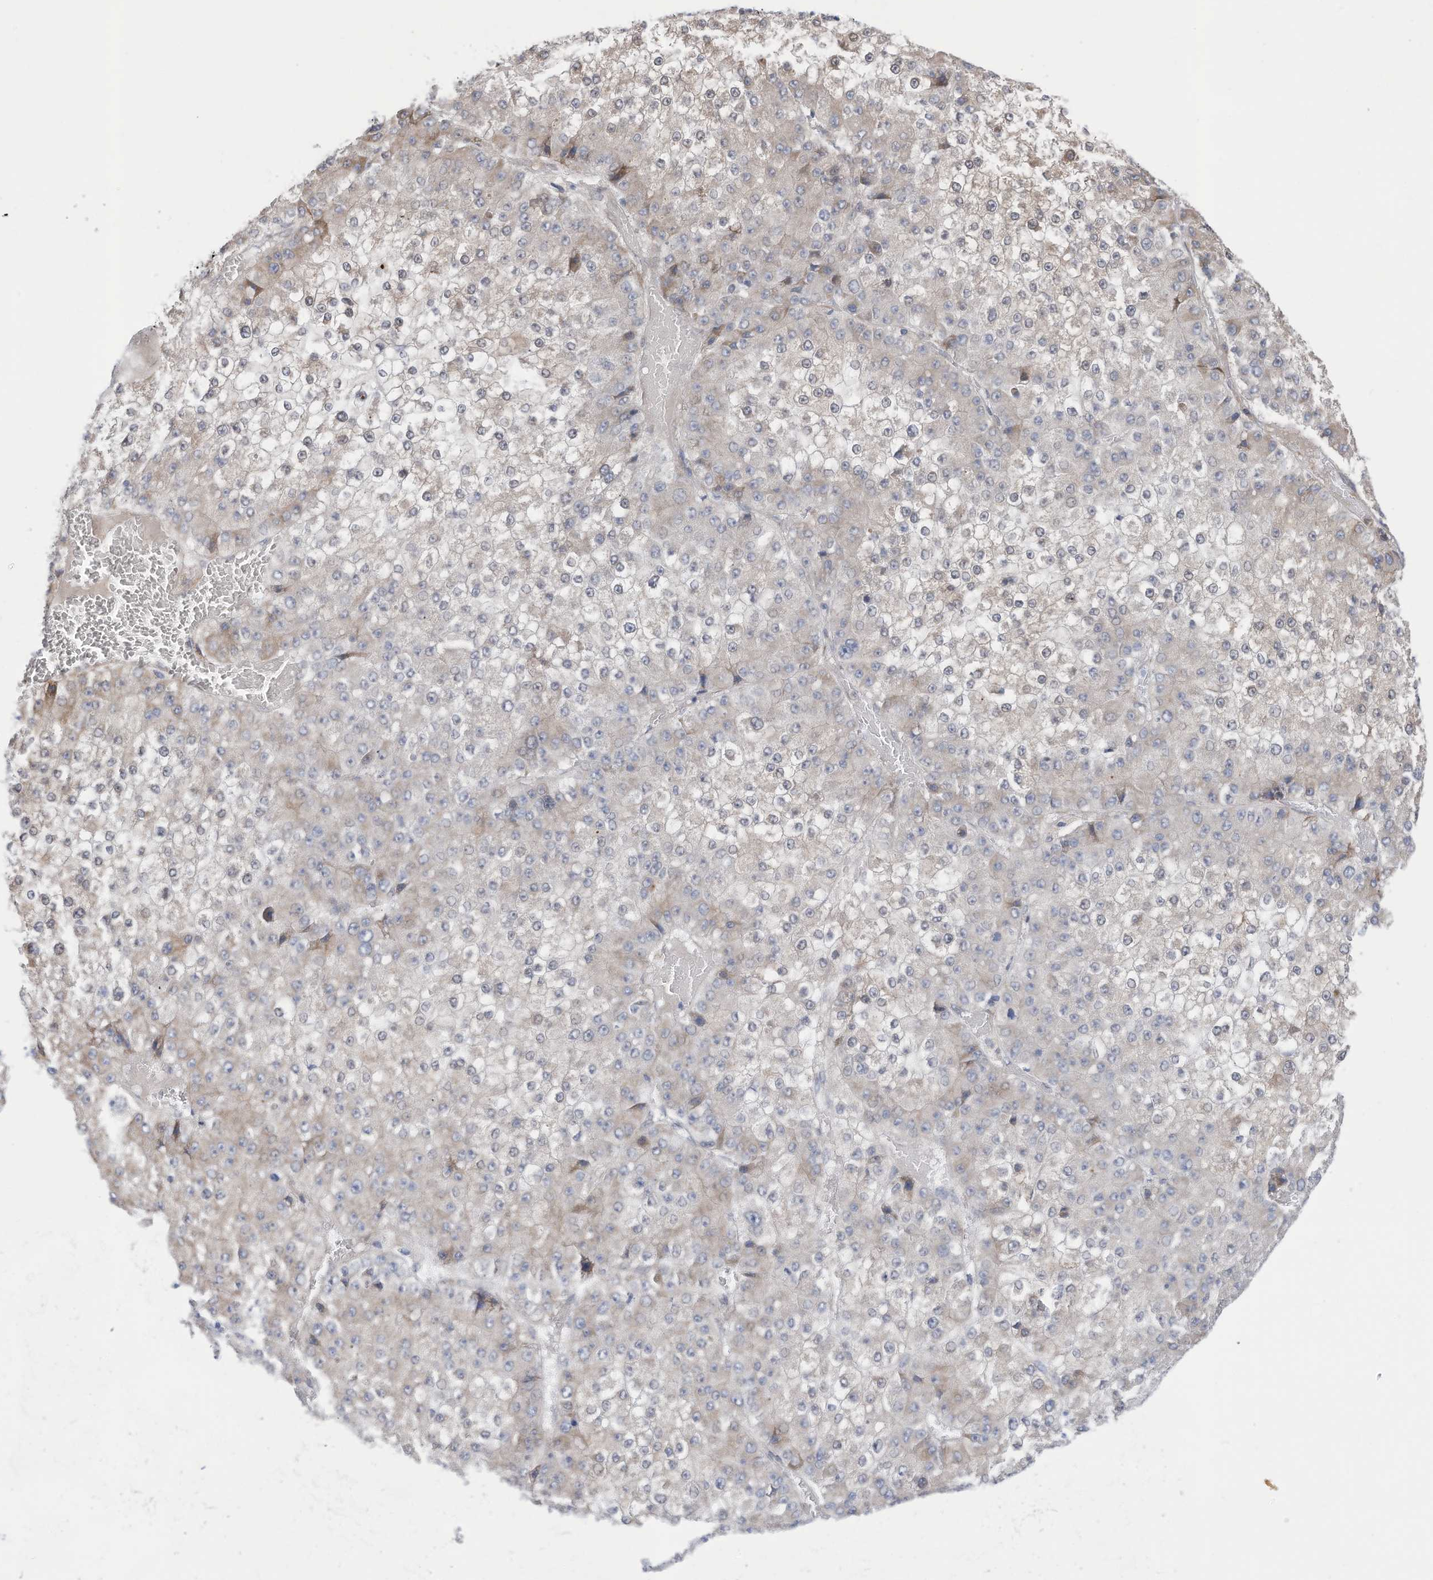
{"staining": {"intensity": "weak", "quantity": "<25%", "location": "cytoplasmic/membranous"}, "tissue": "liver cancer", "cell_type": "Tumor cells", "image_type": "cancer", "snomed": [{"axis": "morphology", "description": "Carcinoma, Hepatocellular, NOS"}, {"axis": "topography", "description": "Liver"}], "caption": "The photomicrograph reveals no significant positivity in tumor cells of liver cancer (hepatocellular carcinoma).", "gene": "ZNF292", "patient": {"sex": "female", "age": 73}}